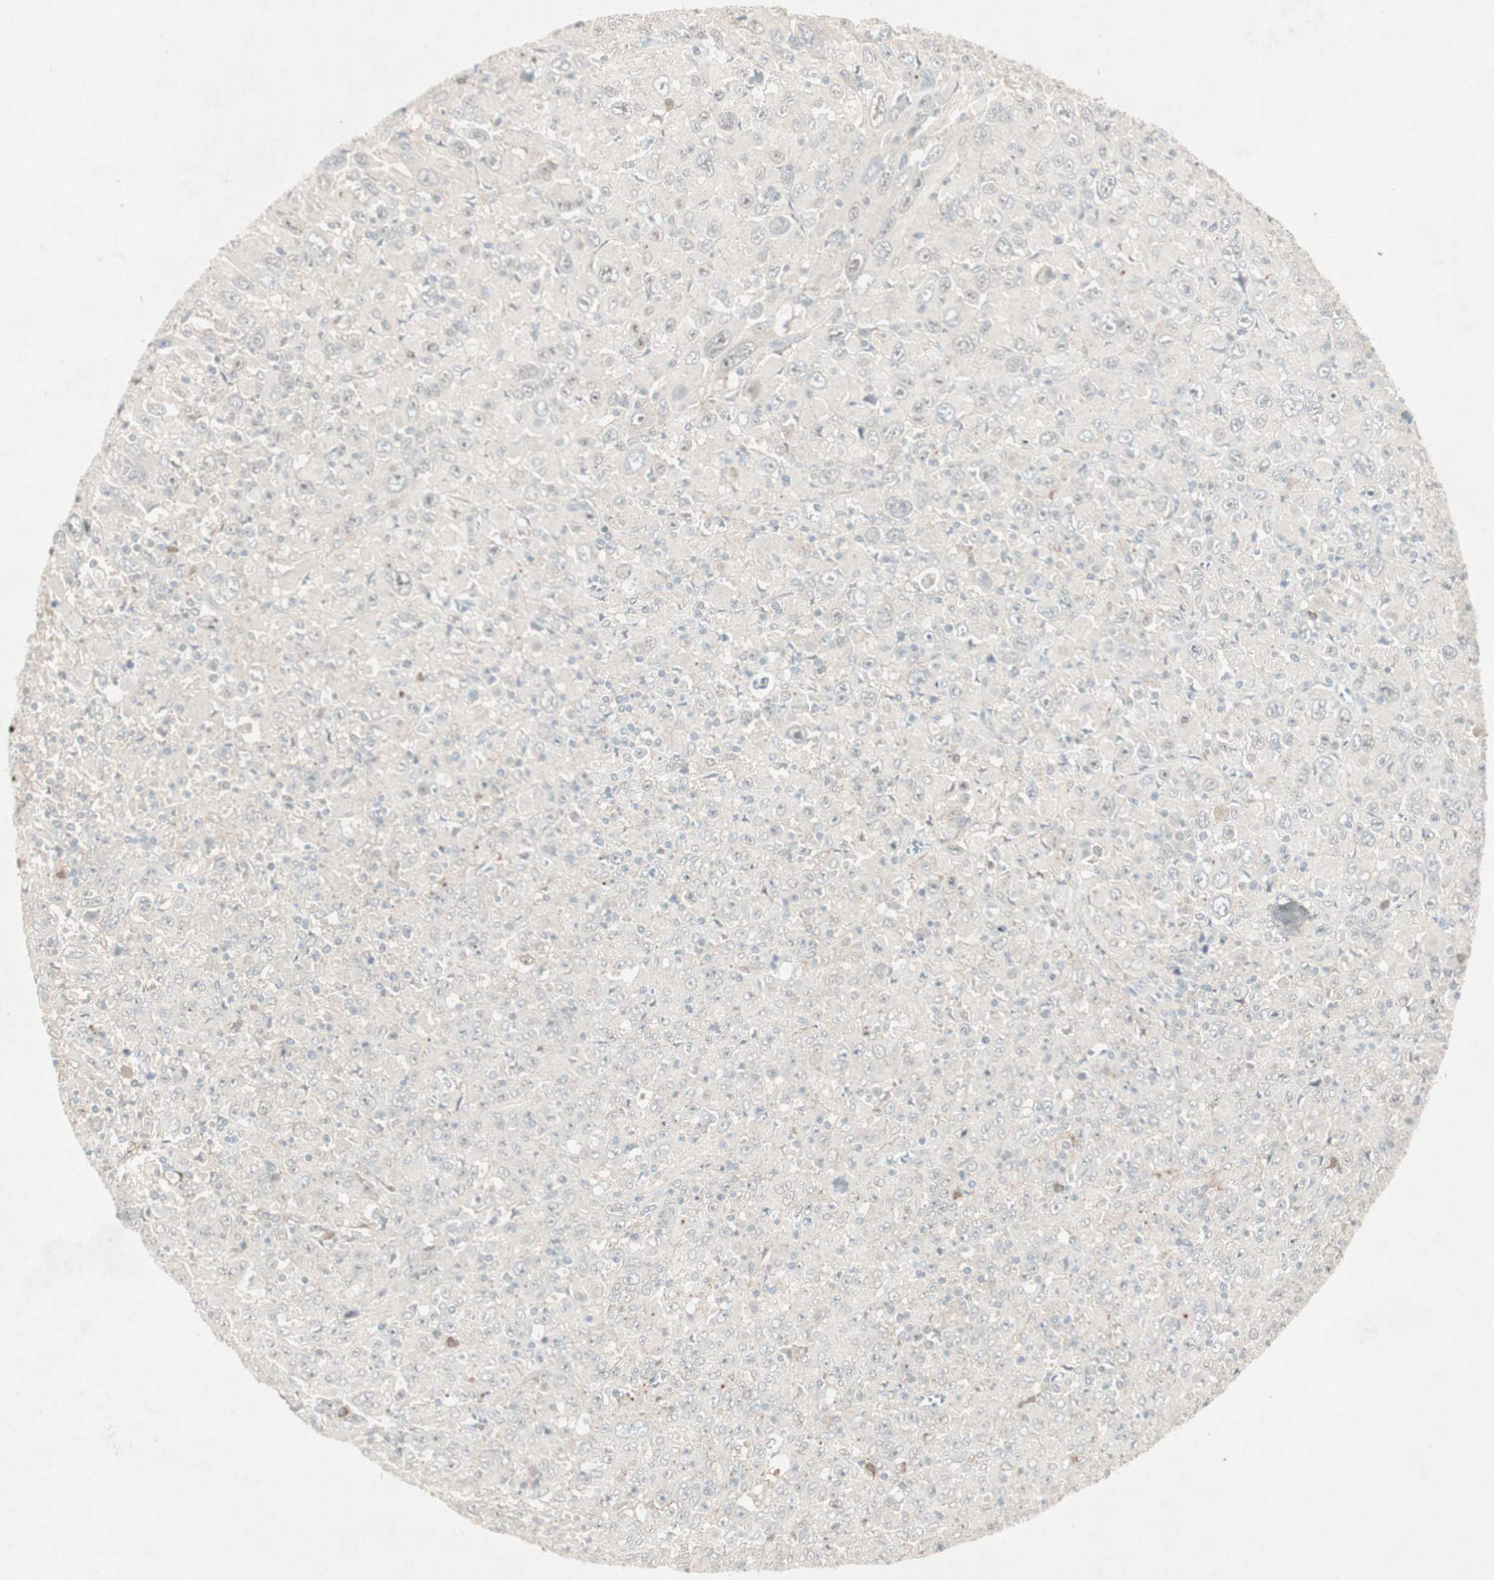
{"staining": {"intensity": "negative", "quantity": "none", "location": "none"}, "tissue": "melanoma", "cell_type": "Tumor cells", "image_type": "cancer", "snomed": [{"axis": "morphology", "description": "Malignant melanoma, Metastatic site"}, {"axis": "topography", "description": "Skin"}], "caption": "An image of human malignant melanoma (metastatic site) is negative for staining in tumor cells.", "gene": "RNGTT", "patient": {"sex": "female", "age": 56}}